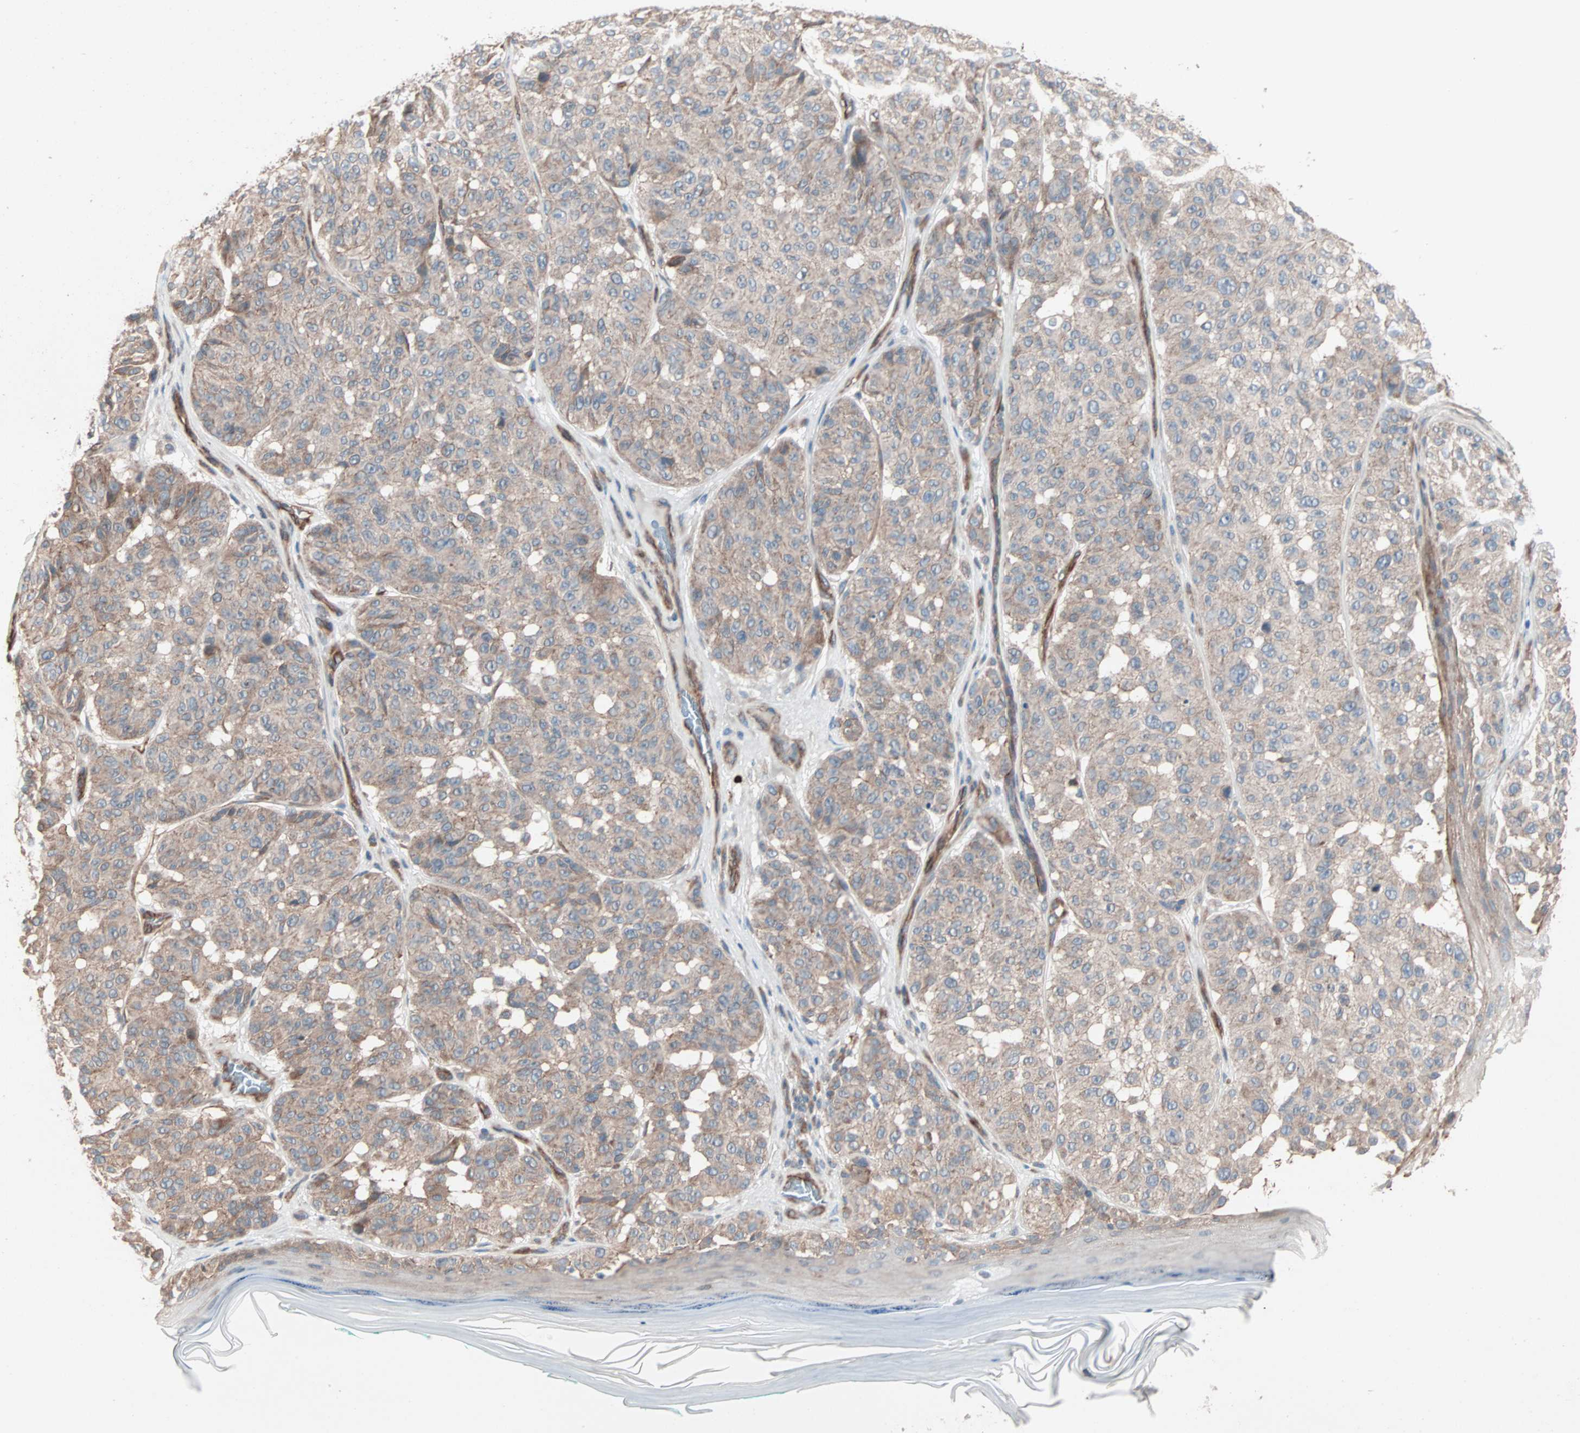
{"staining": {"intensity": "weak", "quantity": ">75%", "location": "cytoplasmic/membranous"}, "tissue": "melanoma", "cell_type": "Tumor cells", "image_type": "cancer", "snomed": [{"axis": "morphology", "description": "Malignant melanoma, NOS"}, {"axis": "topography", "description": "Skin"}], "caption": "Human melanoma stained with a brown dye displays weak cytoplasmic/membranous positive positivity in approximately >75% of tumor cells.", "gene": "ALG5", "patient": {"sex": "female", "age": 46}}